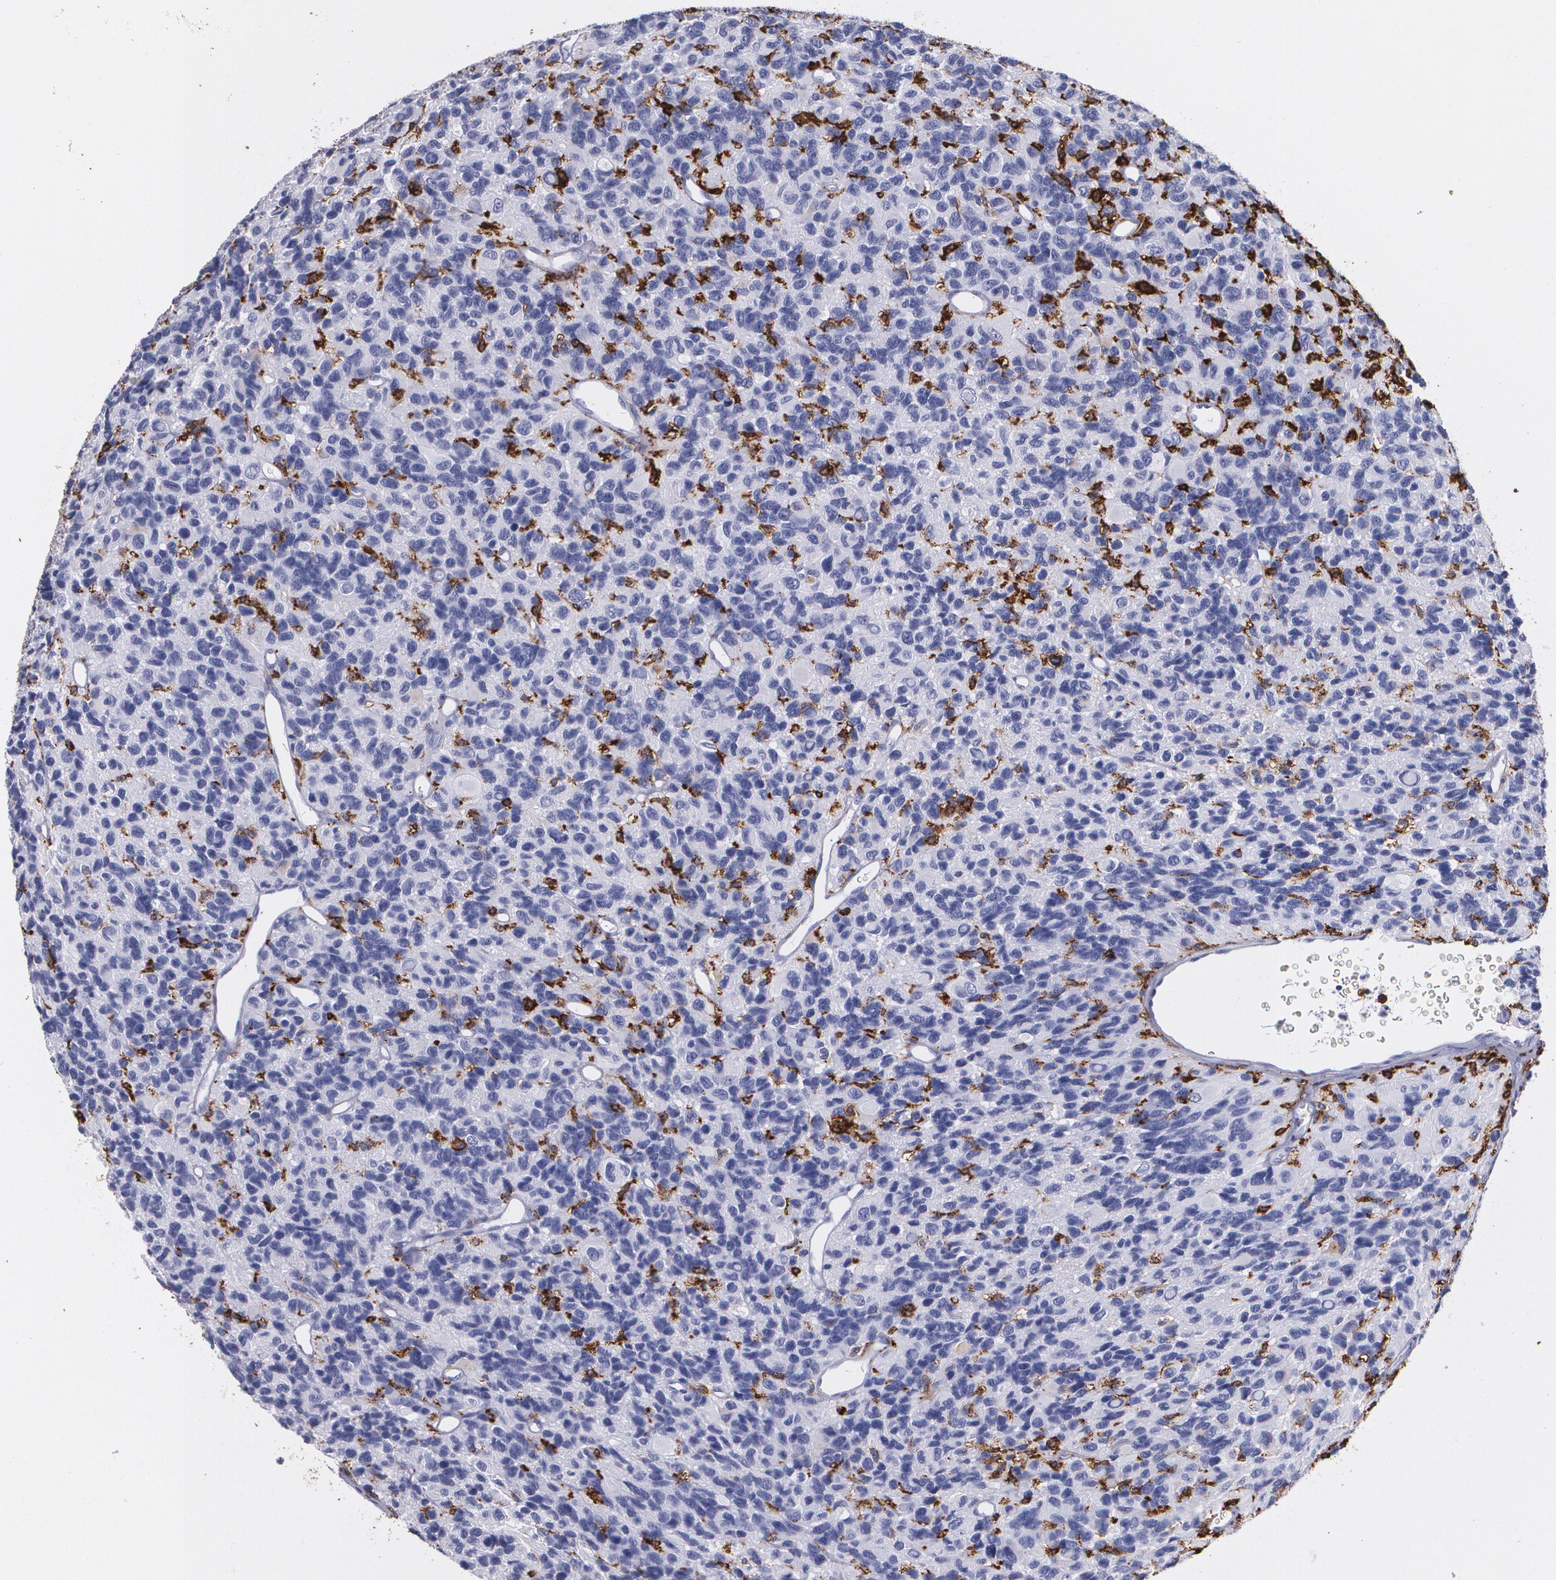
{"staining": {"intensity": "negative", "quantity": "none", "location": "none"}, "tissue": "glioma", "cell_type": "Tumor cells", "image_type": "cancer", "snomed": [{"axis": "morphology", "description": "Glioma, malignant, High grade"}, {"axis": "topography", "description": "Brain"}], "caption": "This micrograph is of malignant high-grade glioma stained with IHC to label a protein in brown with the nuclei are counter-stained blue. There is no expression in tumor cells.", "gene": "HLA-DRA", "patient": {"sex": "male", "age": 77}}